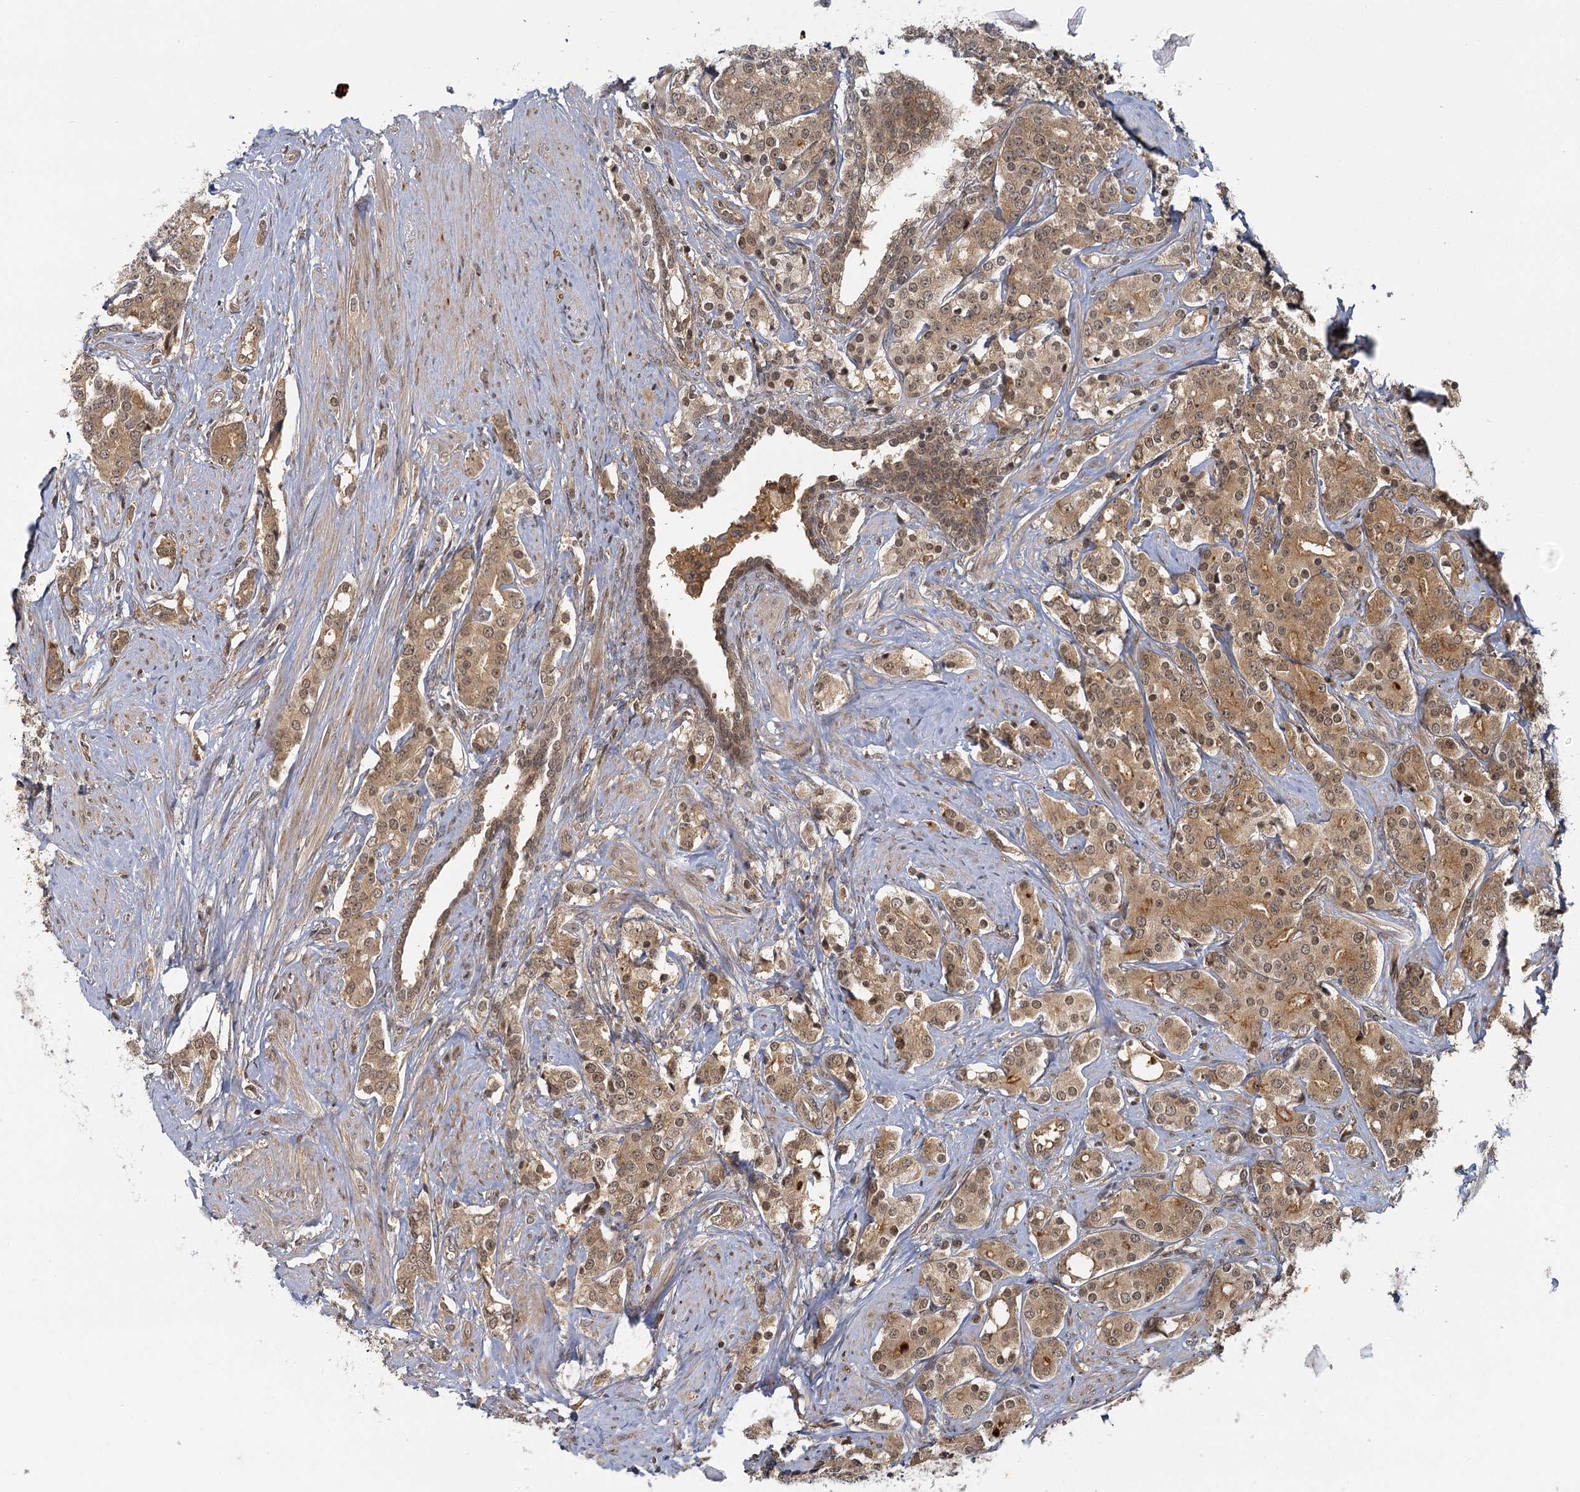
{"staining": {"intensity": "moderate", "quantity": ">75%", "location": "cytoplasmic/membranous,nuclear"}, "tissue": "prostate cancer", "cell_type": "Tumor cells", "image_type": "cancer", "snomed": [{"axis": "morphology", "description": "Adenocarcinoma, High grade"}, {"axis": "topography", "description": "Prostate"}], "caption": "Immunohistochemistry (IHC) histopathology image of neoplastic tissue: high-grade adenocarcinoma (prostate) stained using immunohistochemistry reveals medium levels of moderate protein expression localized specifically in the cytoplasmic/membranous and nuclear of tumor cells, appearing as a cytoplasmic/membranous and nuclear brown color.", "gene": "ZNF549", "patient": {"sex": "male", "age": 62}}